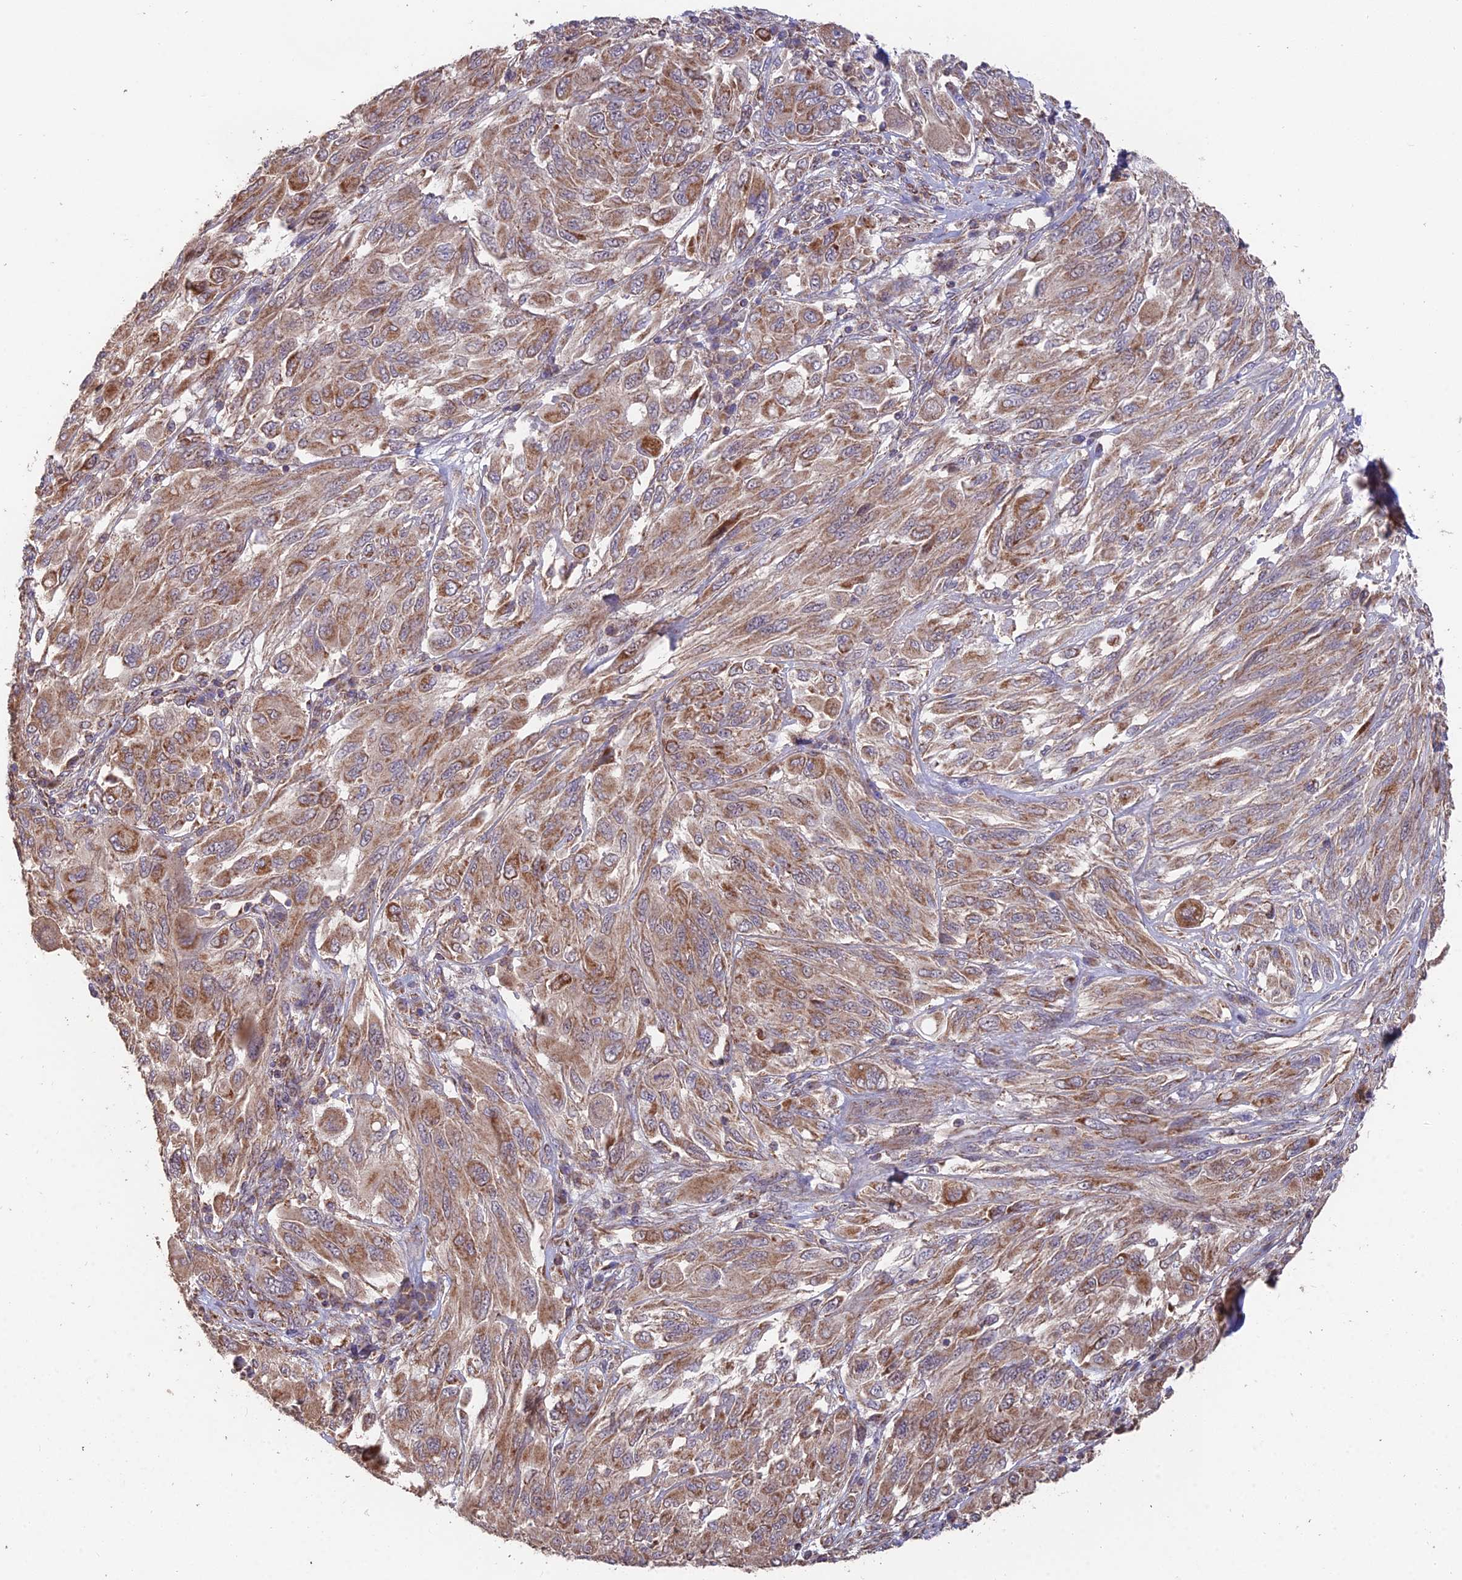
{"staining": {"intensity": "moderate", "quantity": ">75%", "location": "cytoplasmic/membranous"}, "tissue": "melanoma", "cell_type": "Tumor cells", "image_type": "cancer", "snomed": [{"axis": "morphology", "description": "Malignant melanoma, NOS"}, {"axis": "topography", "description": "Skin"}], "caption": "DAB (3,3'-diaminobenzidine) immunohistochemical staining of melanoma displays moderate cytoplasmic/membranous protein staining in approximately >75% of tumor cells.", "gene": "IFT22", "patient": {"sex": "female", "age": 91}}